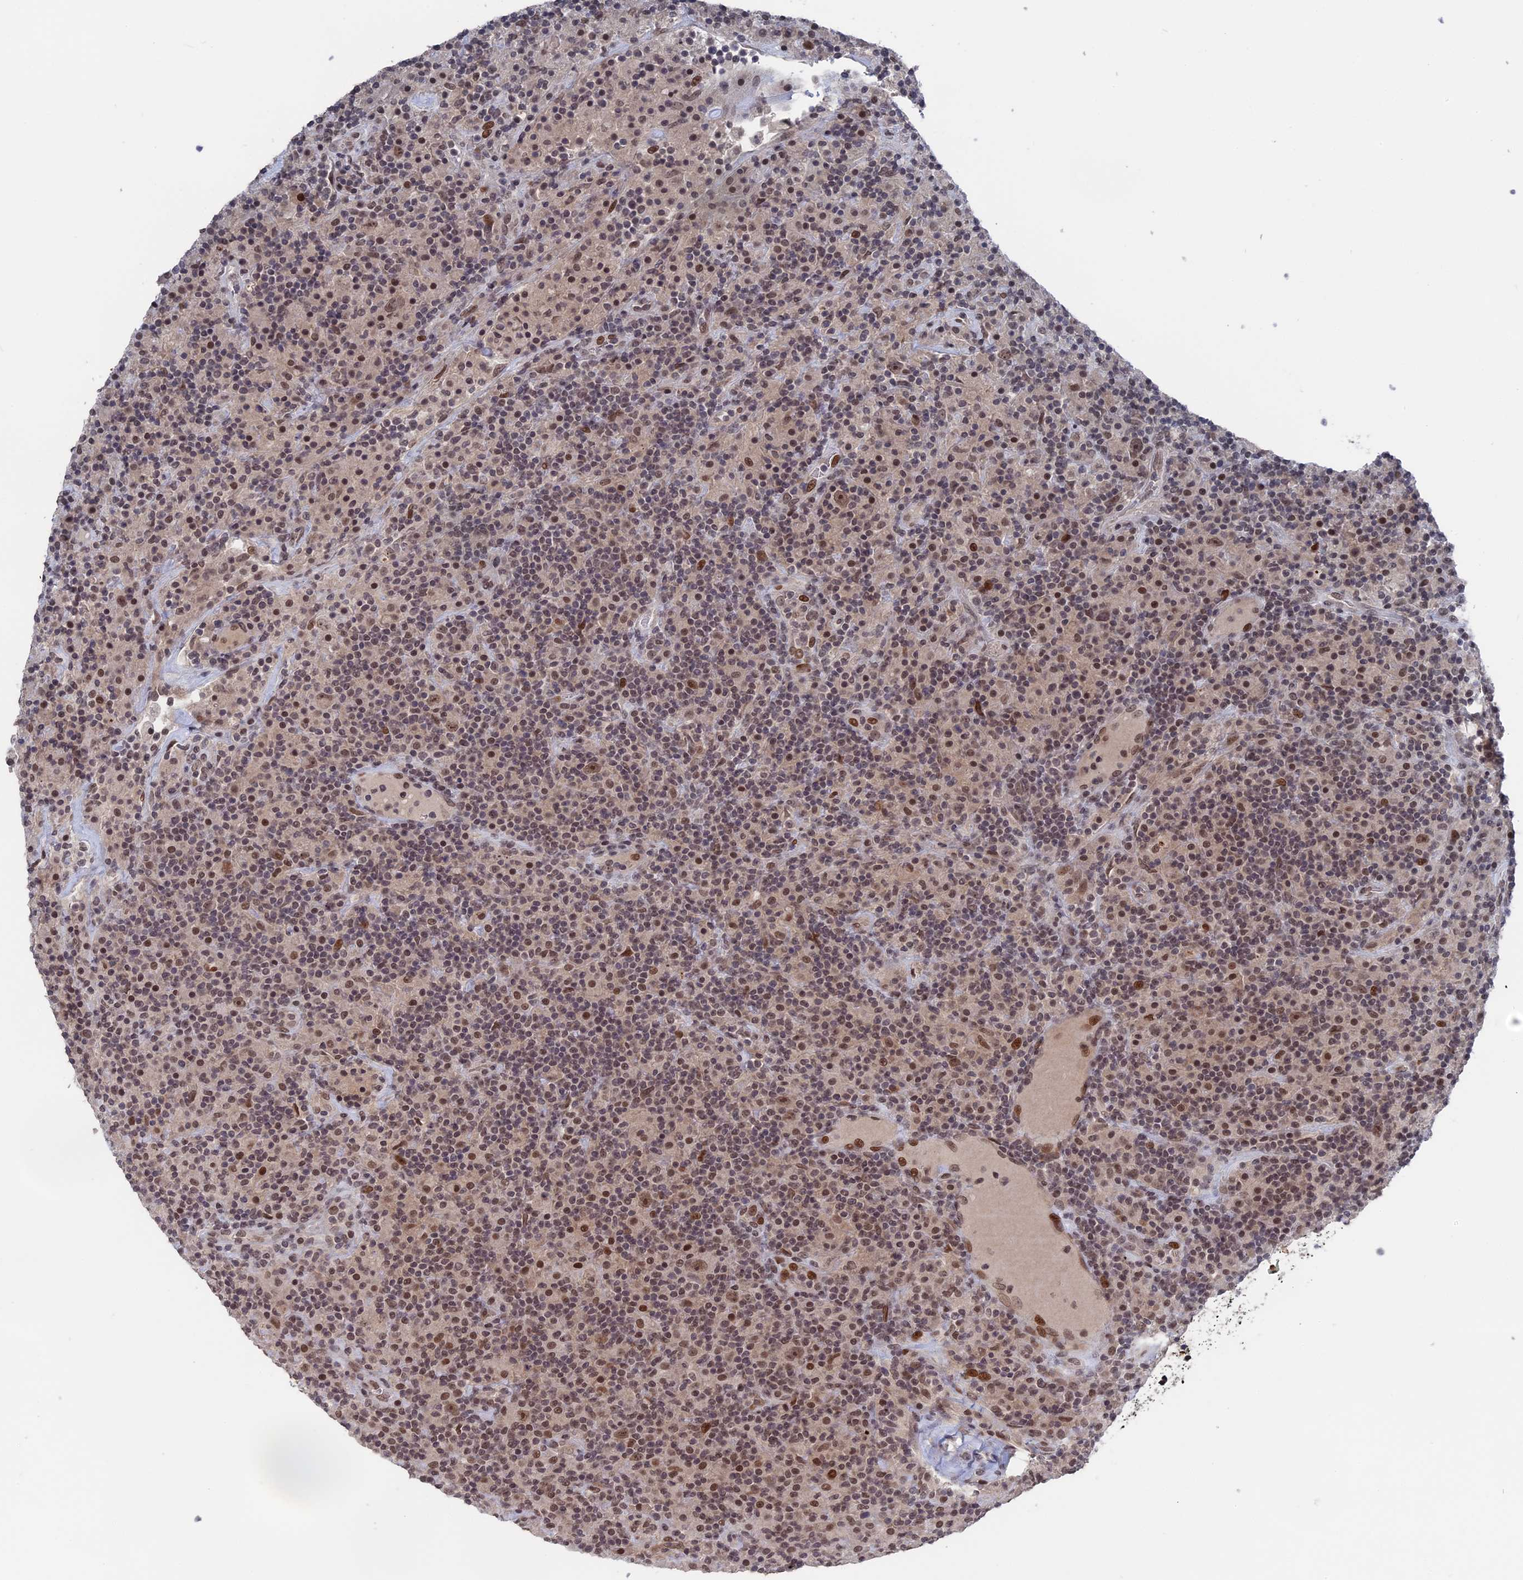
{"staining": {"intensity": "moderate", "quantity": ">75%", "location": "nuclear"}, "tissue": "lymphoma", "cell_type": "Tumor cells", "image_type": "cancer", "snomed": [{"axis": "morphology", "description": "Hodgkin's disease, NOS"}, {"axis": "topography", "description": "Lymph node"}], "caption": "Lymphoma was stained to show a protein in brown. There is medium levels of moderate nuclear positivity in about >75% of tumor cells. (Brightfield microscopy of DAB IHC at high magnification).", "gene": "NR2C2AP", "patient": {"sex": "male", "age": 70}}